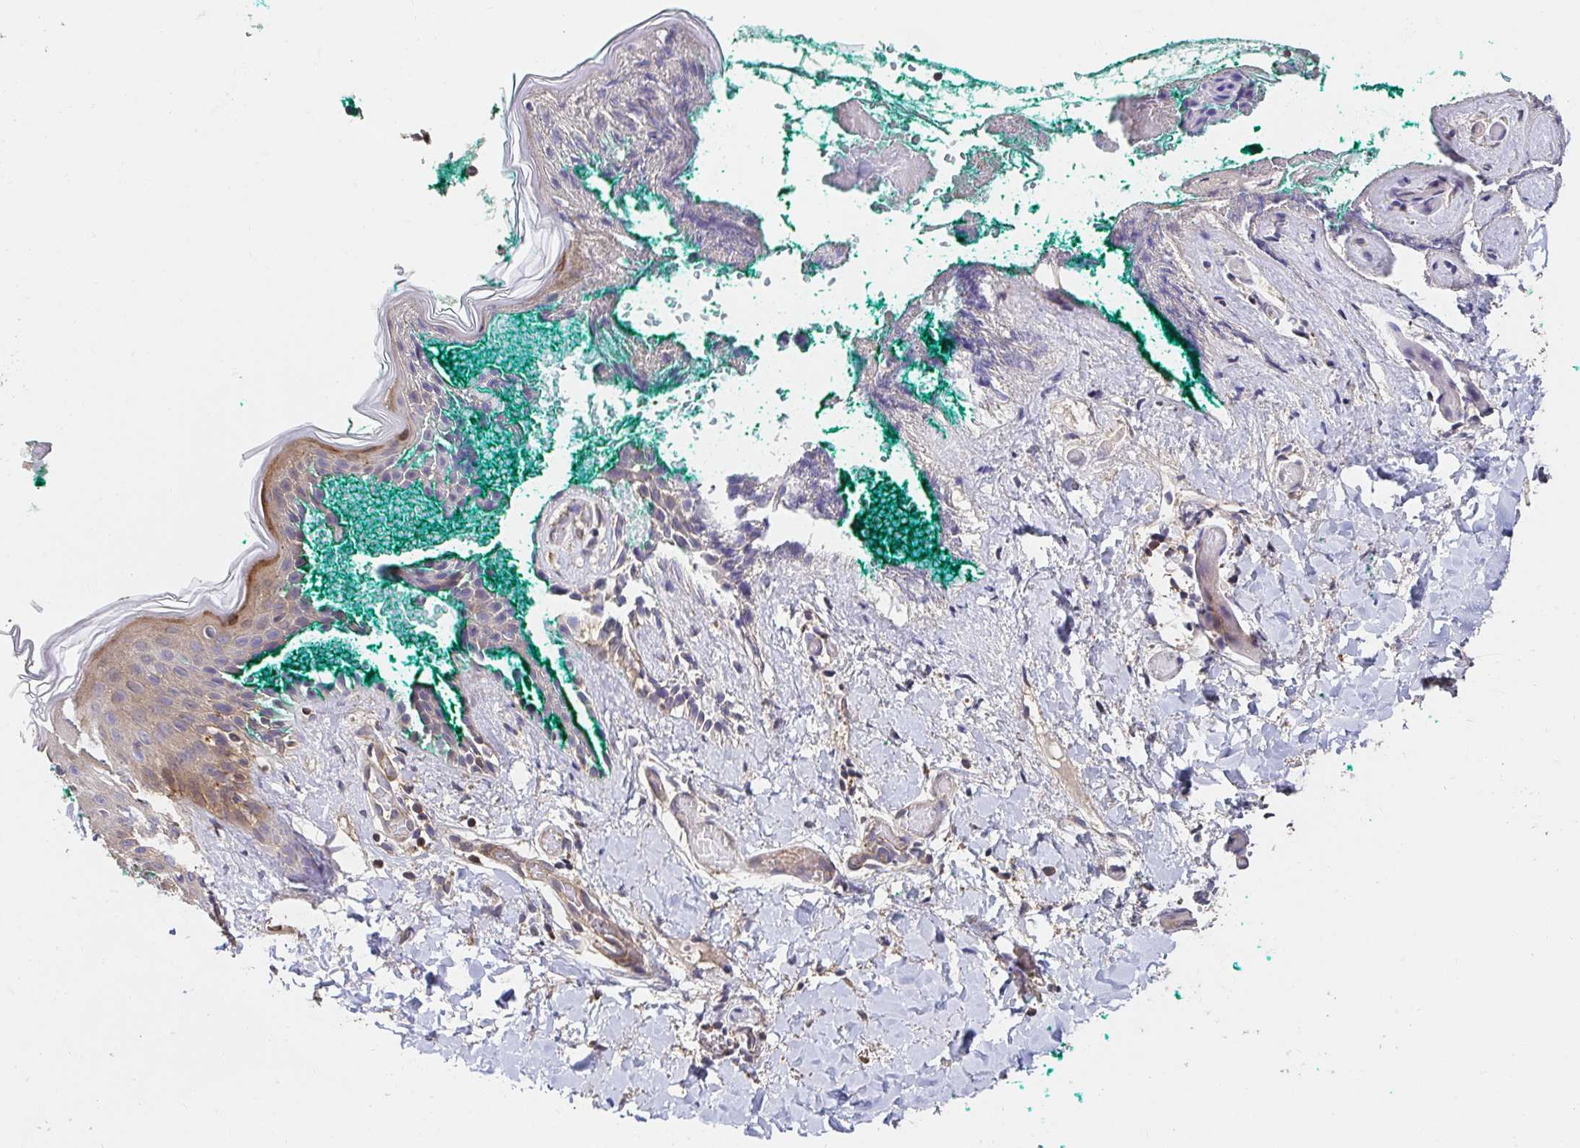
{"staining": {"intensity": "negative", "quantity": "none", "location": "none"}, "tissue": "skin", "cell_type": "Fibroblasts", "image_type": "normal", "snomed": [{"axis": "morphology", "description": "Normal tissue, NOS"}, {"axis": "topography", "description": "Skin"}], "caption": "Protein analysis of benign skin exhibits no significant staining in fibroblasts.", "gene": "APBB1", "patient": {"sex": "male", "age": 16}}